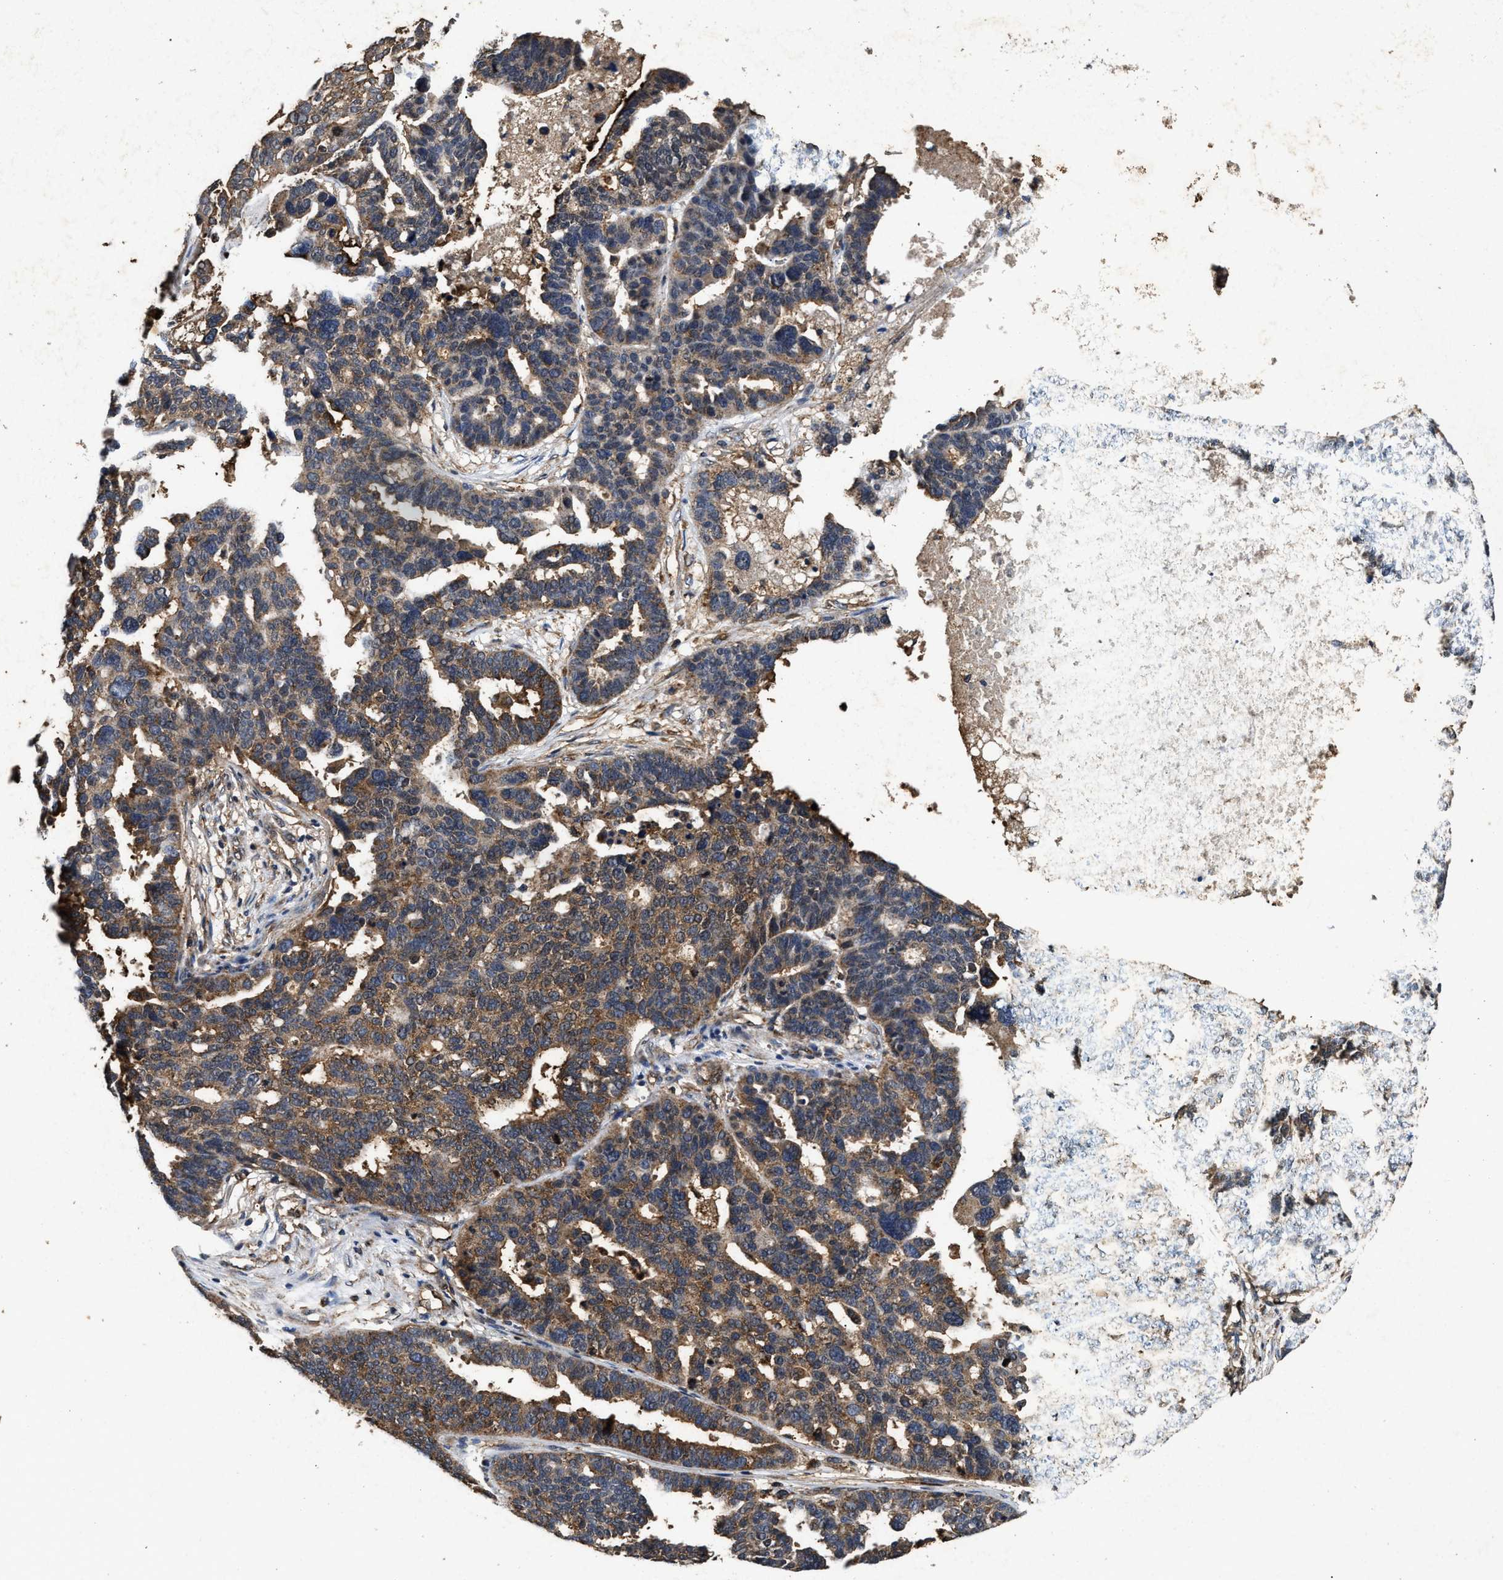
{"staining": {"intensity": "moderate", "quantity": ">75%", "location": "cytoplasmic/membranous"}, "tissue": "ovarian cancer", "cell_type": "Tumor cells", "image_type": "cancer", "snomed": [{"axis": "morphology", "description": "Cystadenocarcinoma, serous, NOS"}, {"axis": "topography", "description": "Ovary"}], "caption": "Protein analysis of ovarian cancer tissue exhibits moderate cytoplasmic/membranous expression in about >75% of tumor cells. (IHC, brightfield microscopy, high magnification).", "gene": "ACOX1", "patient": {"sex": "female", "age": 59}}